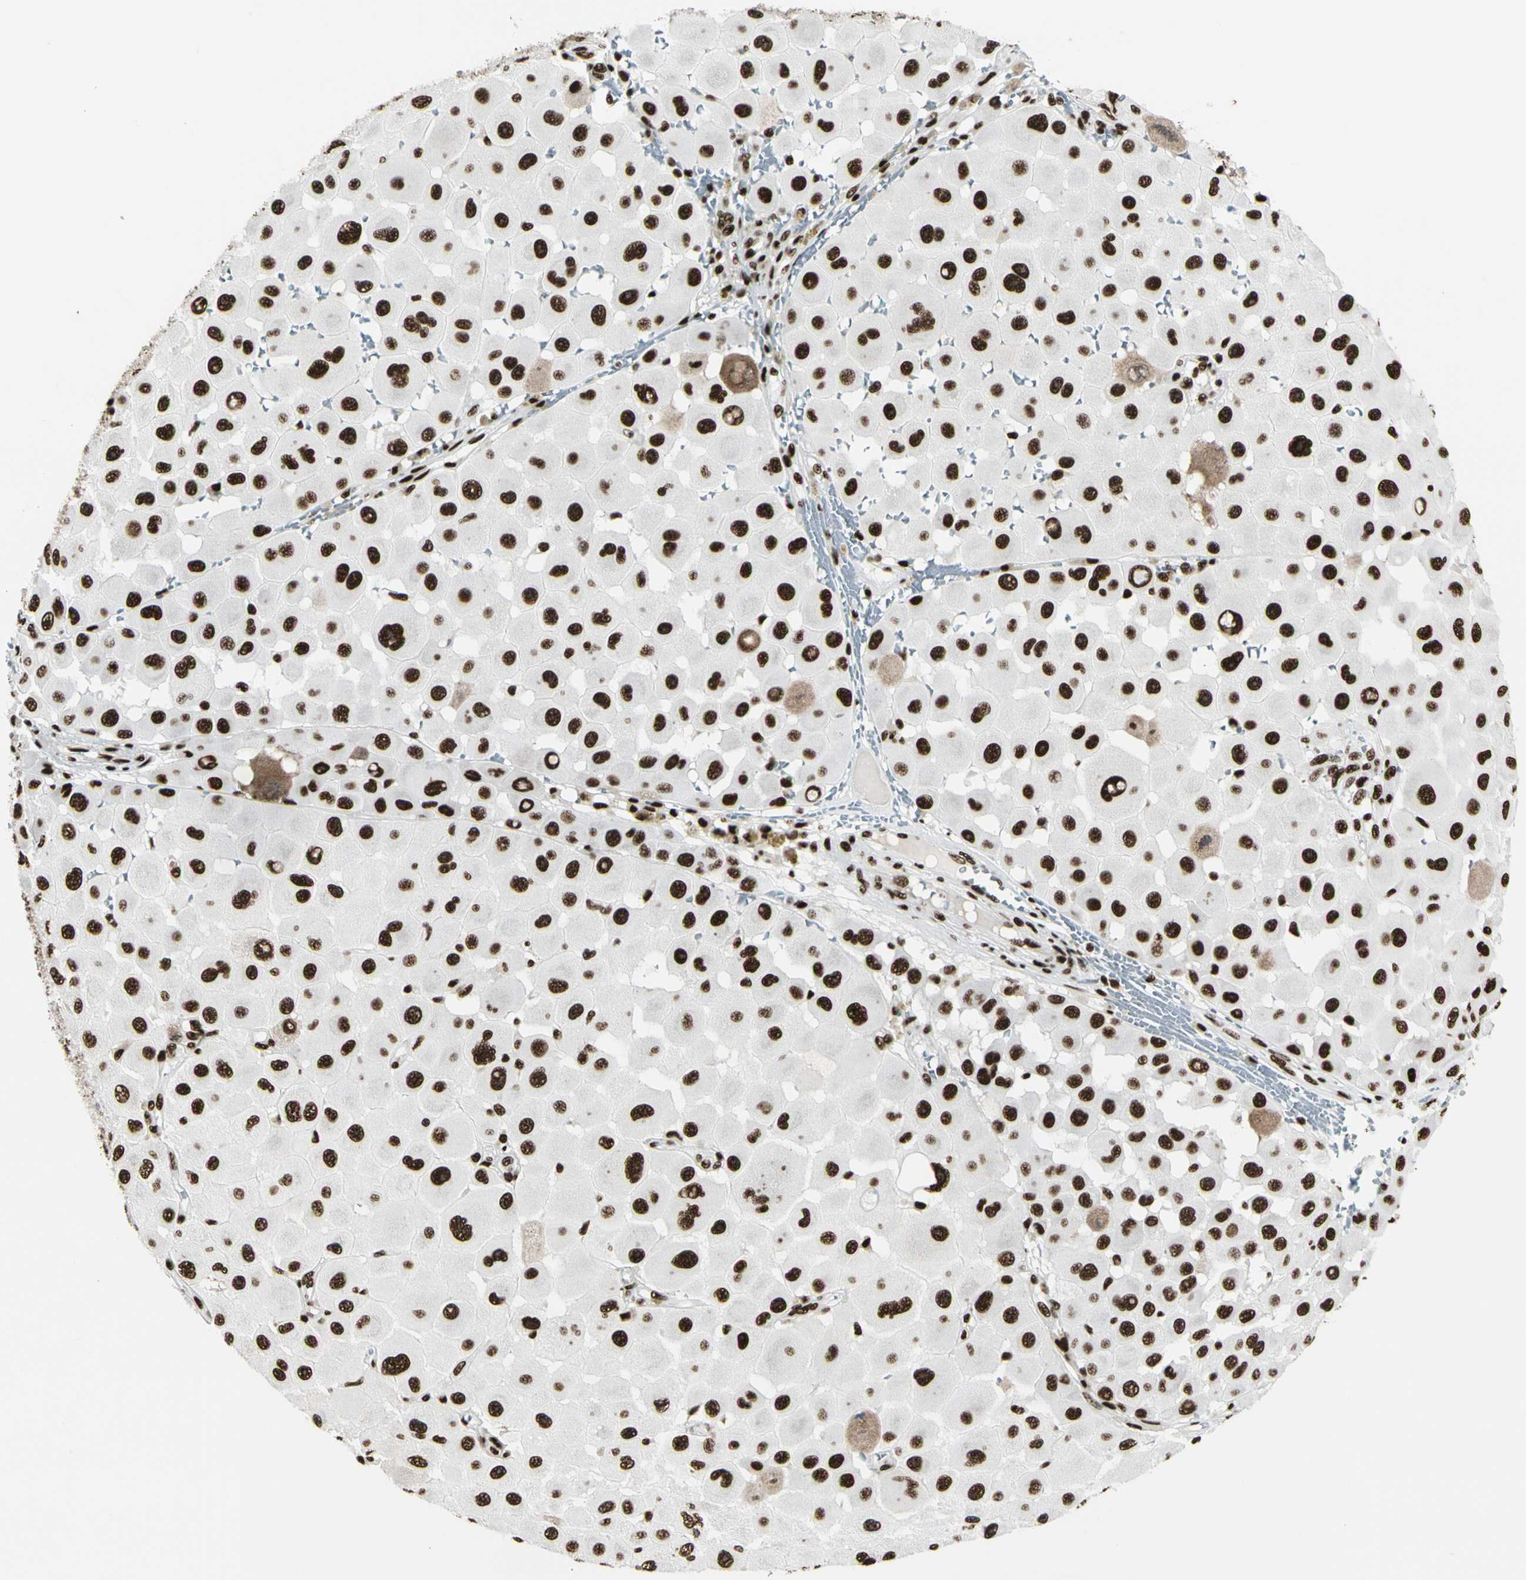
{"staining": {"intensity": "strong", "quantity": ">75%", "location": "nuclear"}, "tissue": "melanoma", "cell_type": "Tumor cells", "image_type": "cancer", "snomed": [{"axis": "morphology", "description": "Malignant melanoma, NOS"}, {"axis": "topography", "description": "Skin"}], "caption": "Protein staining shows strong nuclear expression in about >75% of tumor cells in melanoma.", "gene": "CCAR1", "patient": {"sex": "female", "age": 81}}